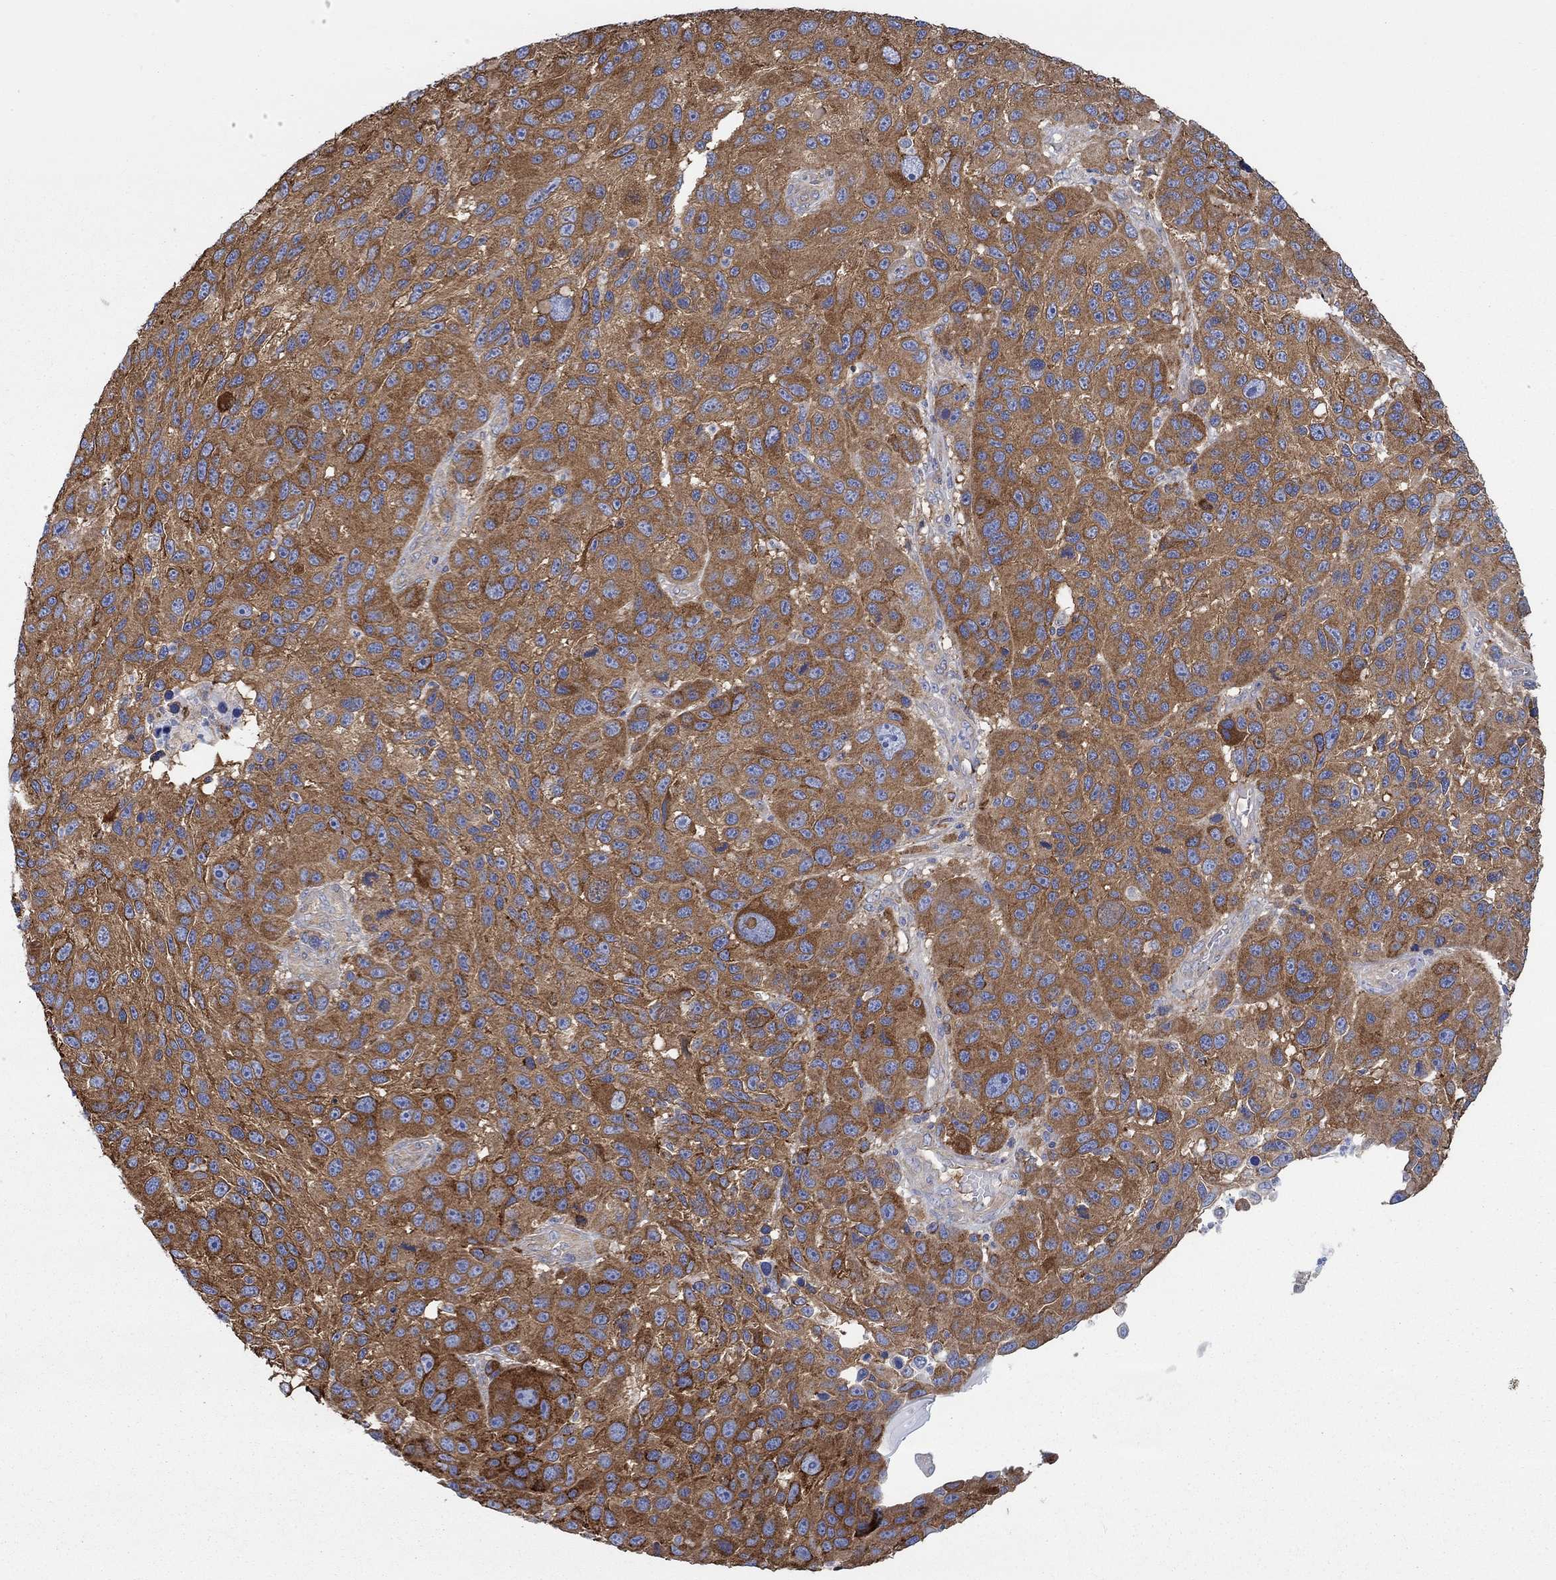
{"staining": {"intensity": "strong", "quantity": ">75%", "location": "cytoplasmic/membranous"}, "tissue": "melanoma", "cell_type": "Tumor cells", "image_type": "cancer", "snomed": [{"axis": "morphology", "description": "Malignant melanoma, NOS"}, {"axis": "topography", "description": "Skin"}], "caption": "This is an image of IHC staining of malignant melanoma, which shows strong positivity in the cytoplasmic/membranous of tumor cells.", "gene": "SPAG9", "patient": {"sex": "male", "age": 53}}